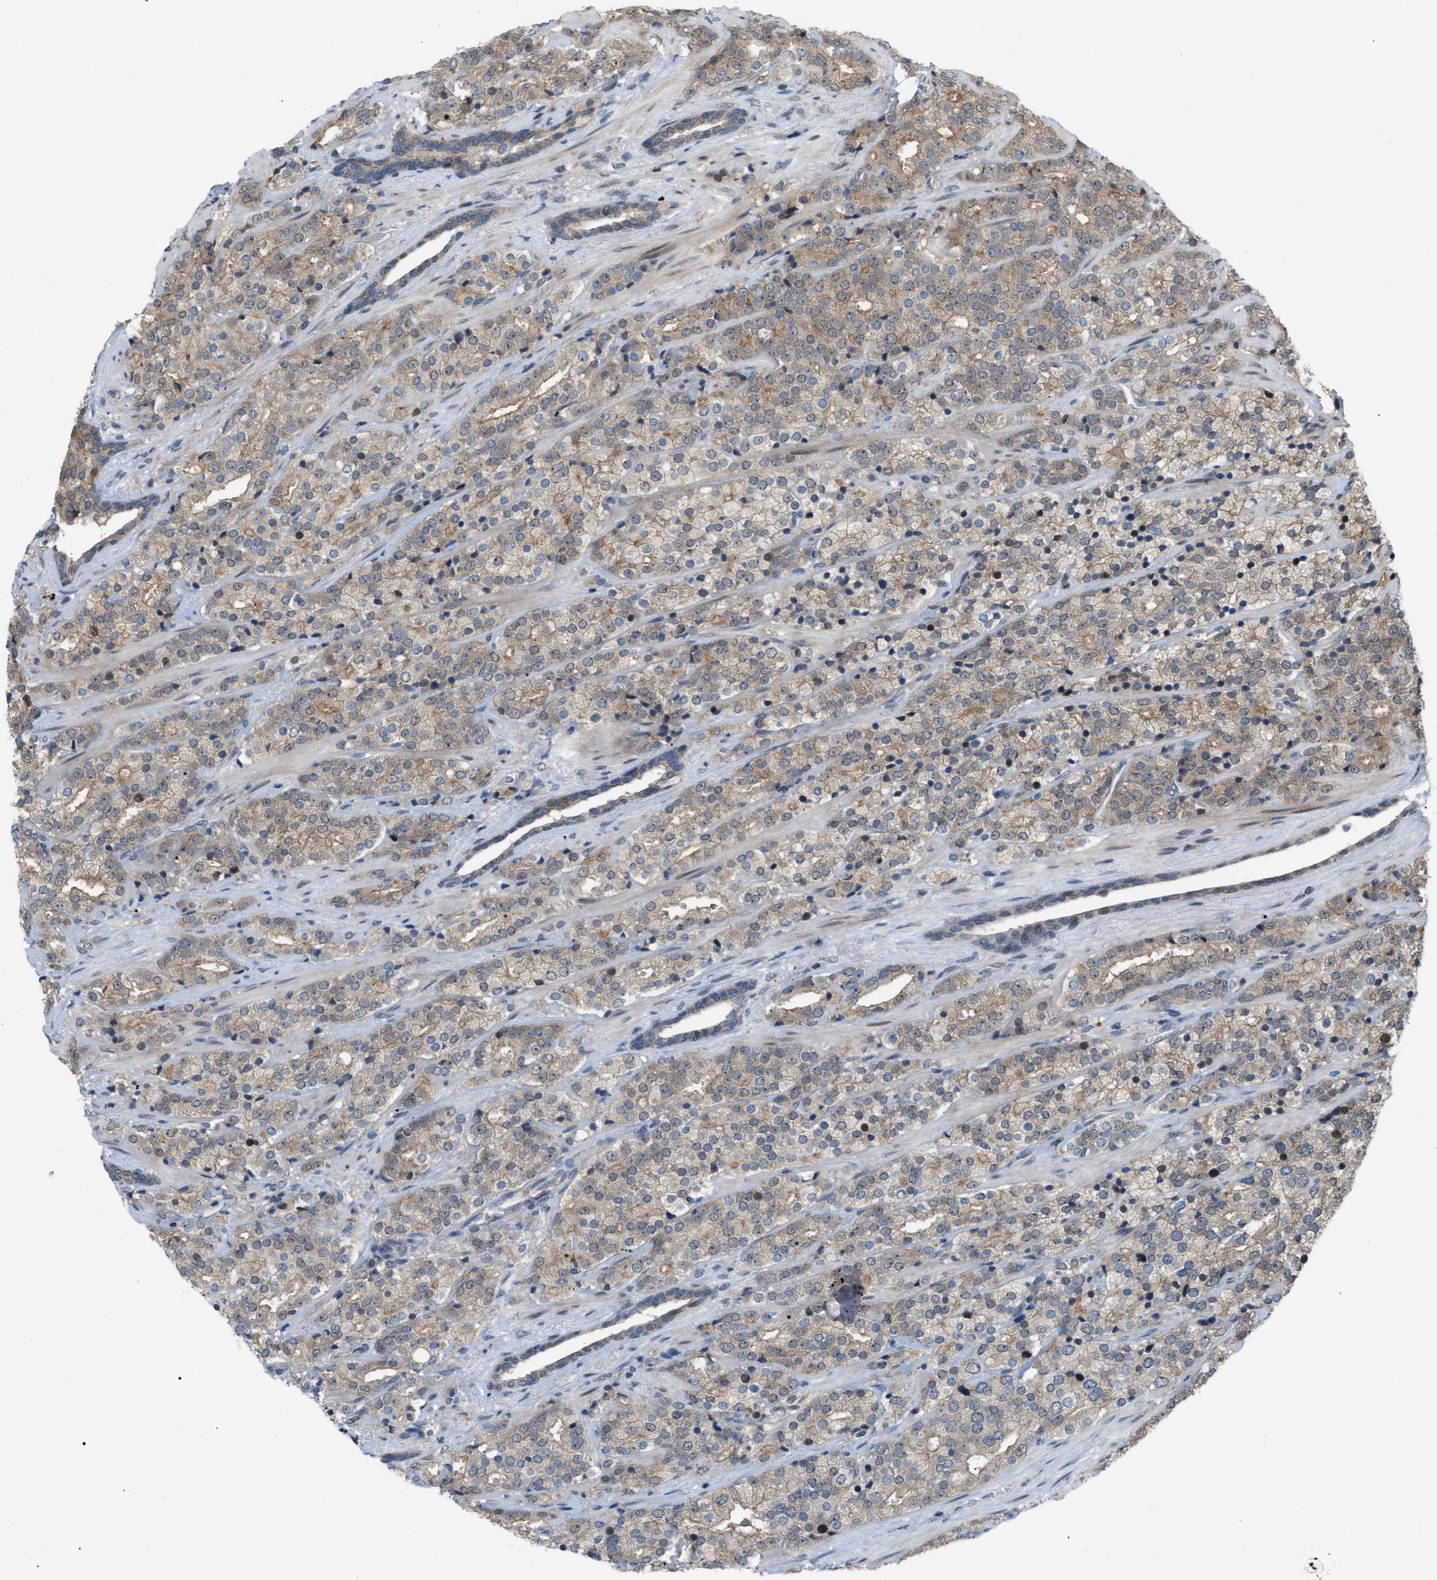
{"staining": {"intensity": "weak", "quantity": ">75%", "location": "cytoplasmic/membranous"}, "tissue": "prostate cancer", "cell_type": "Tumor cells", "image_type": "cancer", "snomed": [{"axis": "morphology", "description": "Adenocarcinoma, High grade"}, {"axis": "topography", "description": "Prostate"}], "caption": "An immunohistochemistry (IHC) micrograph of neoplastic tissue is shown. Protein staining in brown highlights weak cytoplasmic/membranous positivity in prostate adenocarcinoma (high-grade) within tumor cells. The staining was performed using DAB (3,3'-diaminobenzidine), with brown indicating positive protein expression. Nuclei are stained blue with hematoxylin.", "gene": "RFFL", "patient": {"sex": "male", "age": 71}}